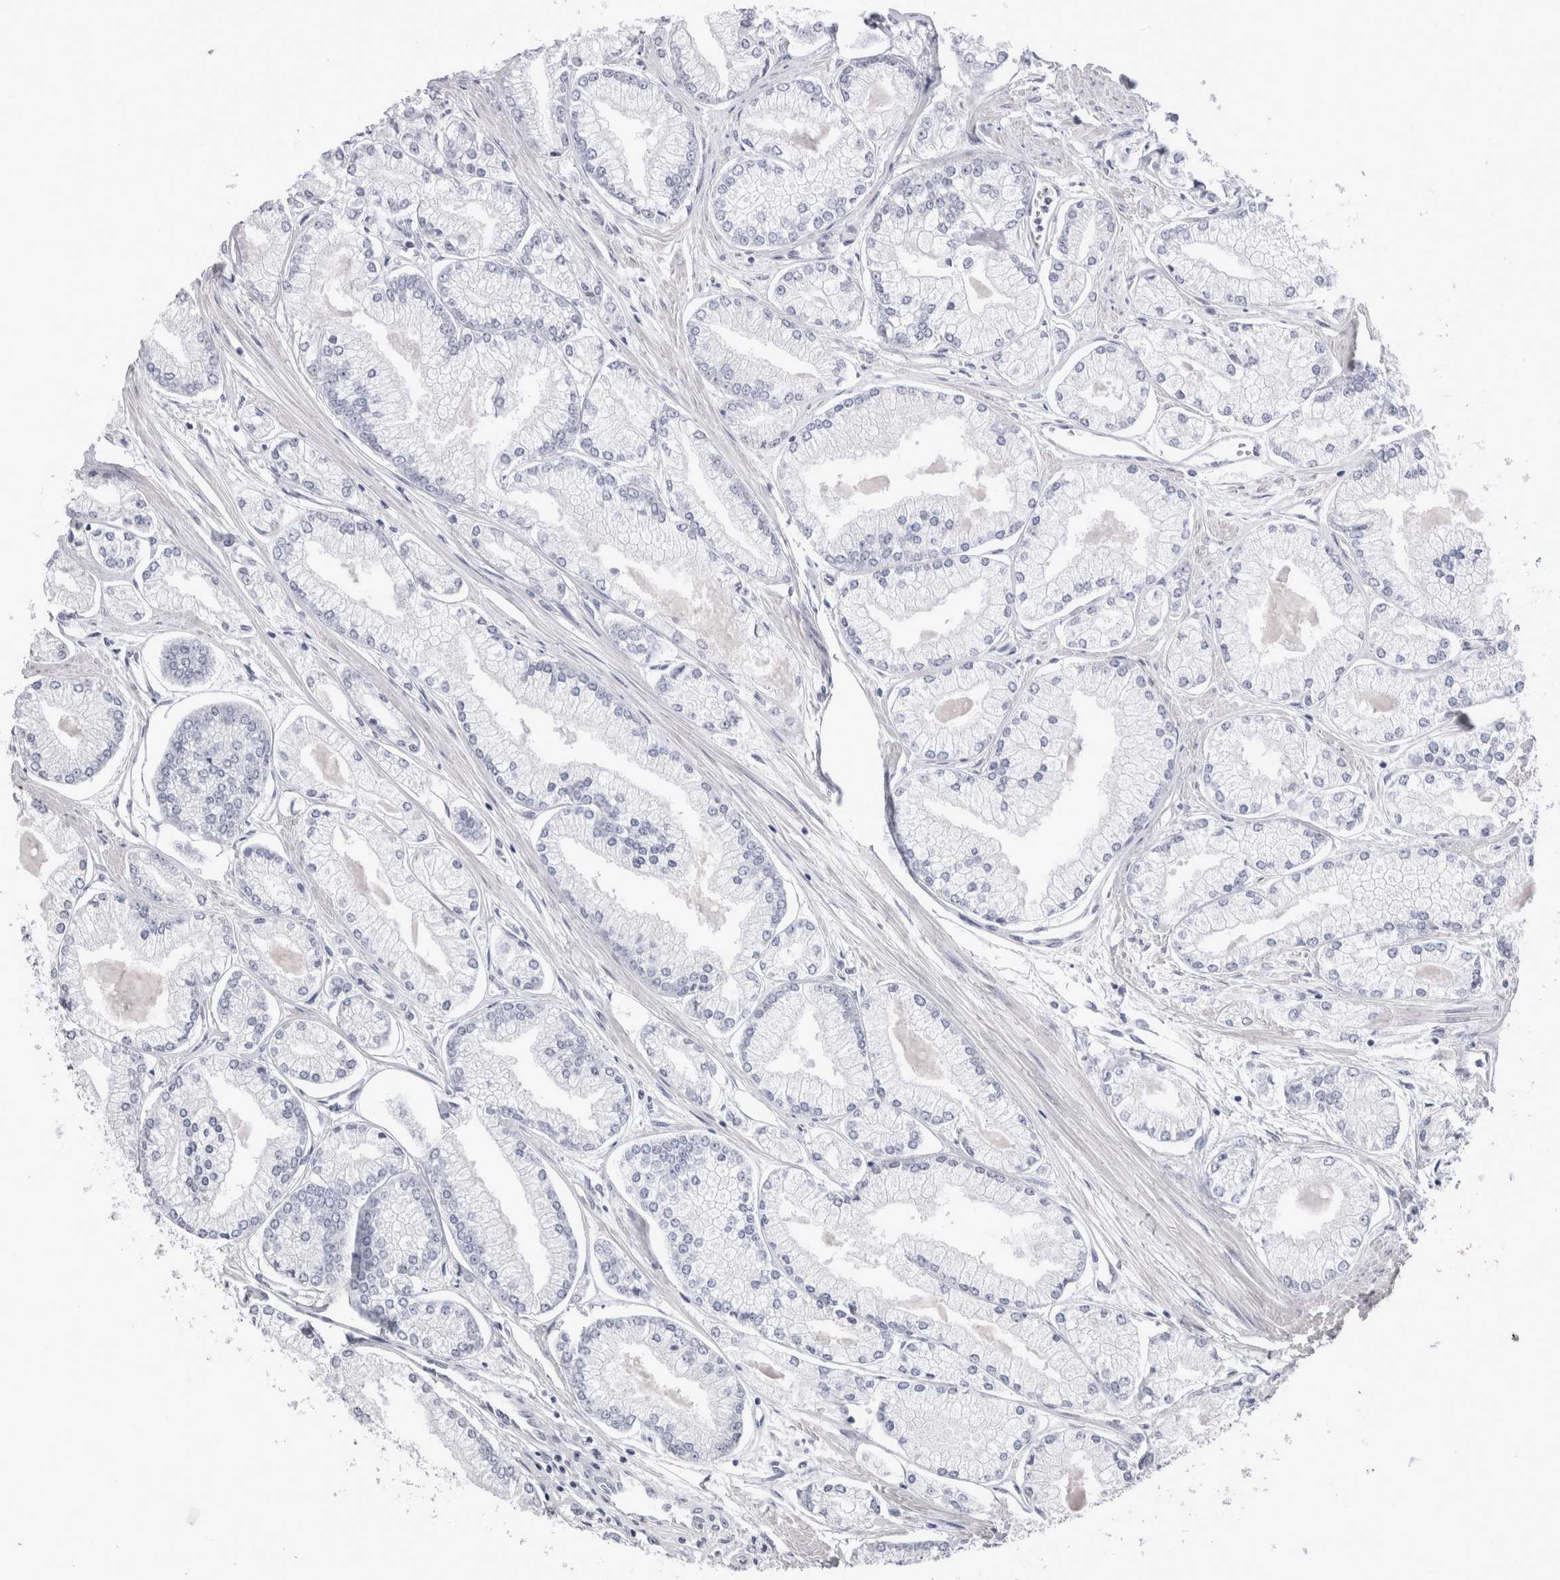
{"staining": {"intensity": "negative", "quantity": "none", "location": "none"}, "tissue": "prostate cancer", "cell_type": "Tumor cells", "image_type": "cancer", "snomed": [{"axis": "morphology", "description": "Adenocarcinoma, Low grade"}, {"axis": "topography", "description": "Prostate"}], "caption": "This is an immunohistochemistry (IHC) photomicrograph of human prostate cancer (low-grade adenocarcinoma). There is no positivity in tumor cells.", "gene": "RBM6", "patient": {"sex": "male", "age": 52}}